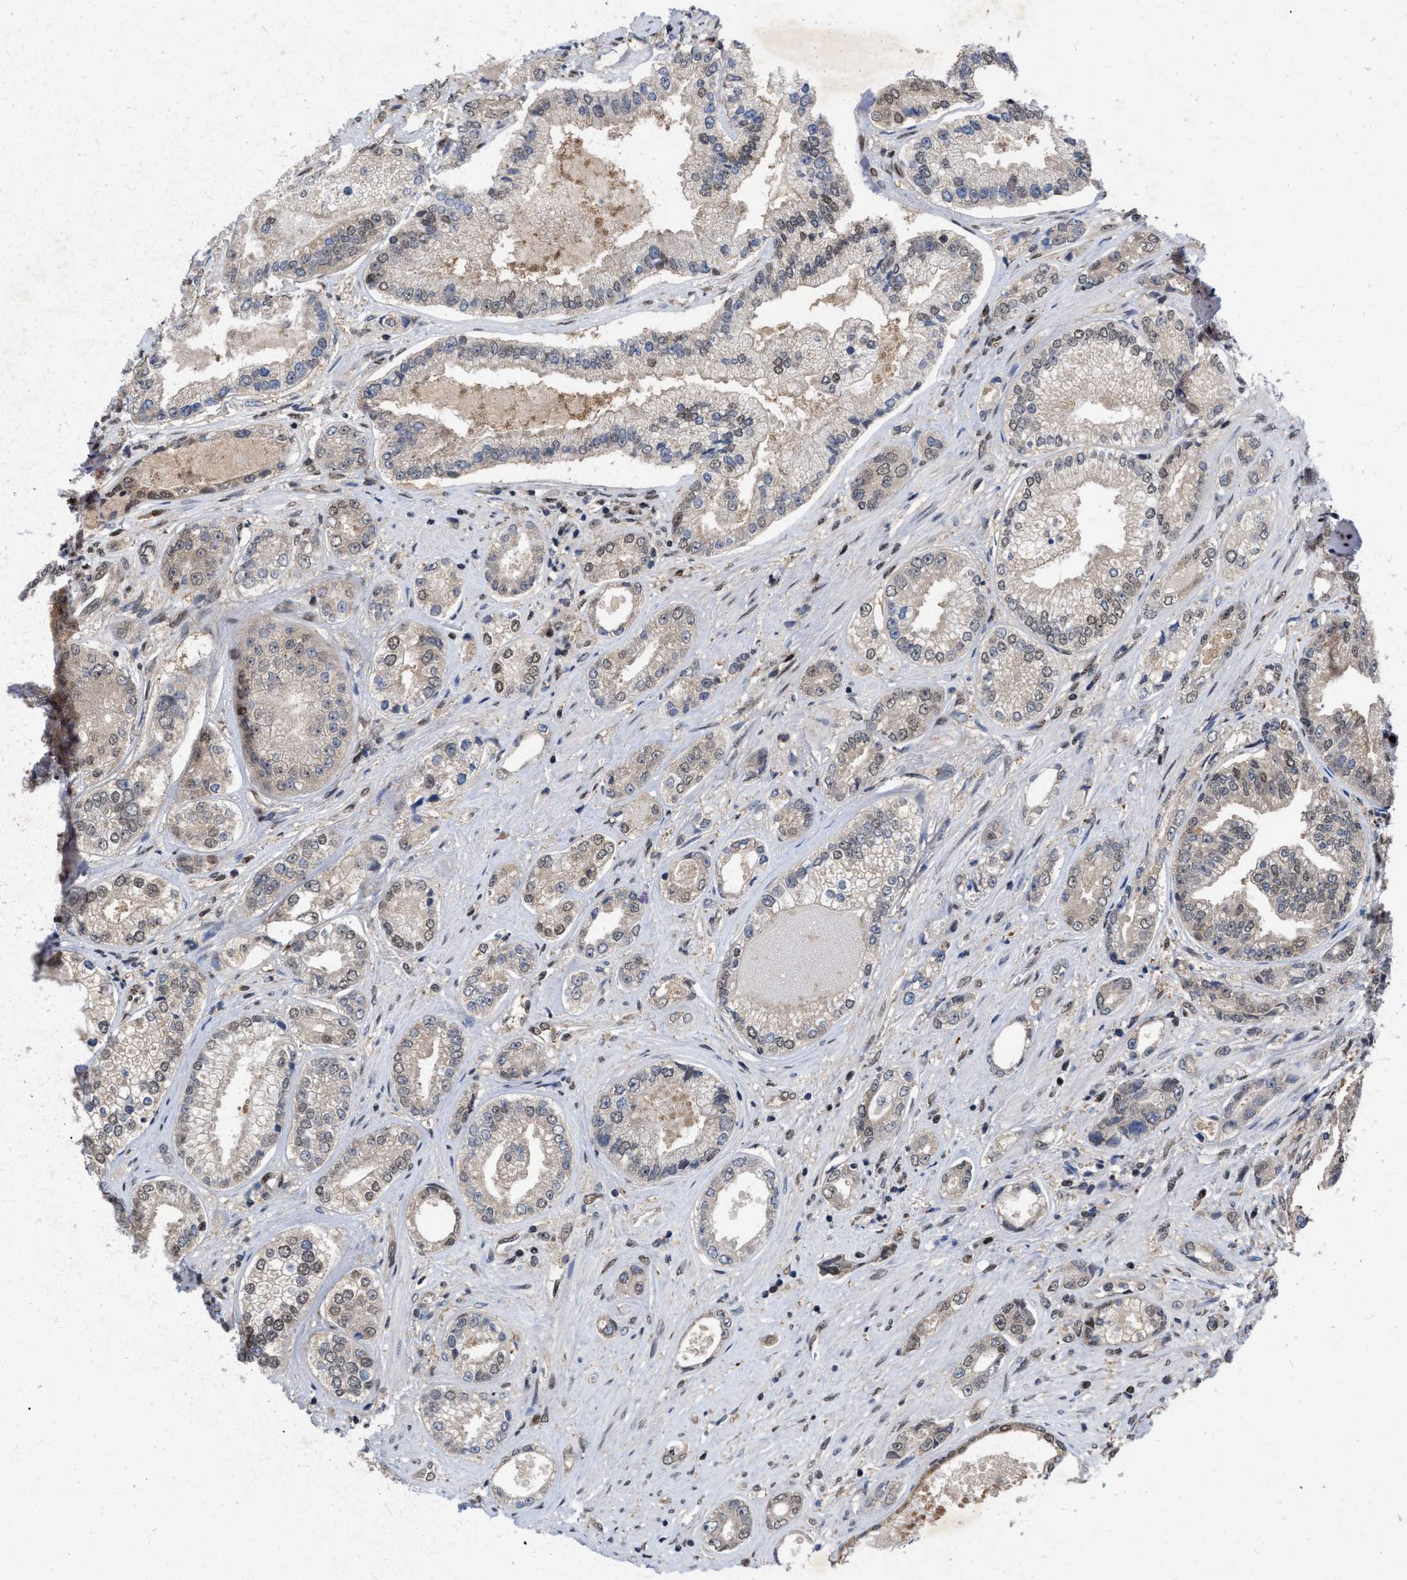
{"staining": {"intensity": "weak", "quantity": "<25%", "location": "nuclear"}, "tissue": "prostate cancer", "cell_type": "Tumor cells", "image_type": "cancer", "snomed": [{"axis": "morphology", "description": "Adenocarcinoma, High grade"}, {"axis": "topography", "description": "Prostate"}], "caption": "High power microscopy photomicrograph of an immunohistochemistry (IHC) image of prostate cancer, revealing no significant positivity in tumor cells.", "gene": "MDM4", "patient": {"sex": "male", "age": 61}}